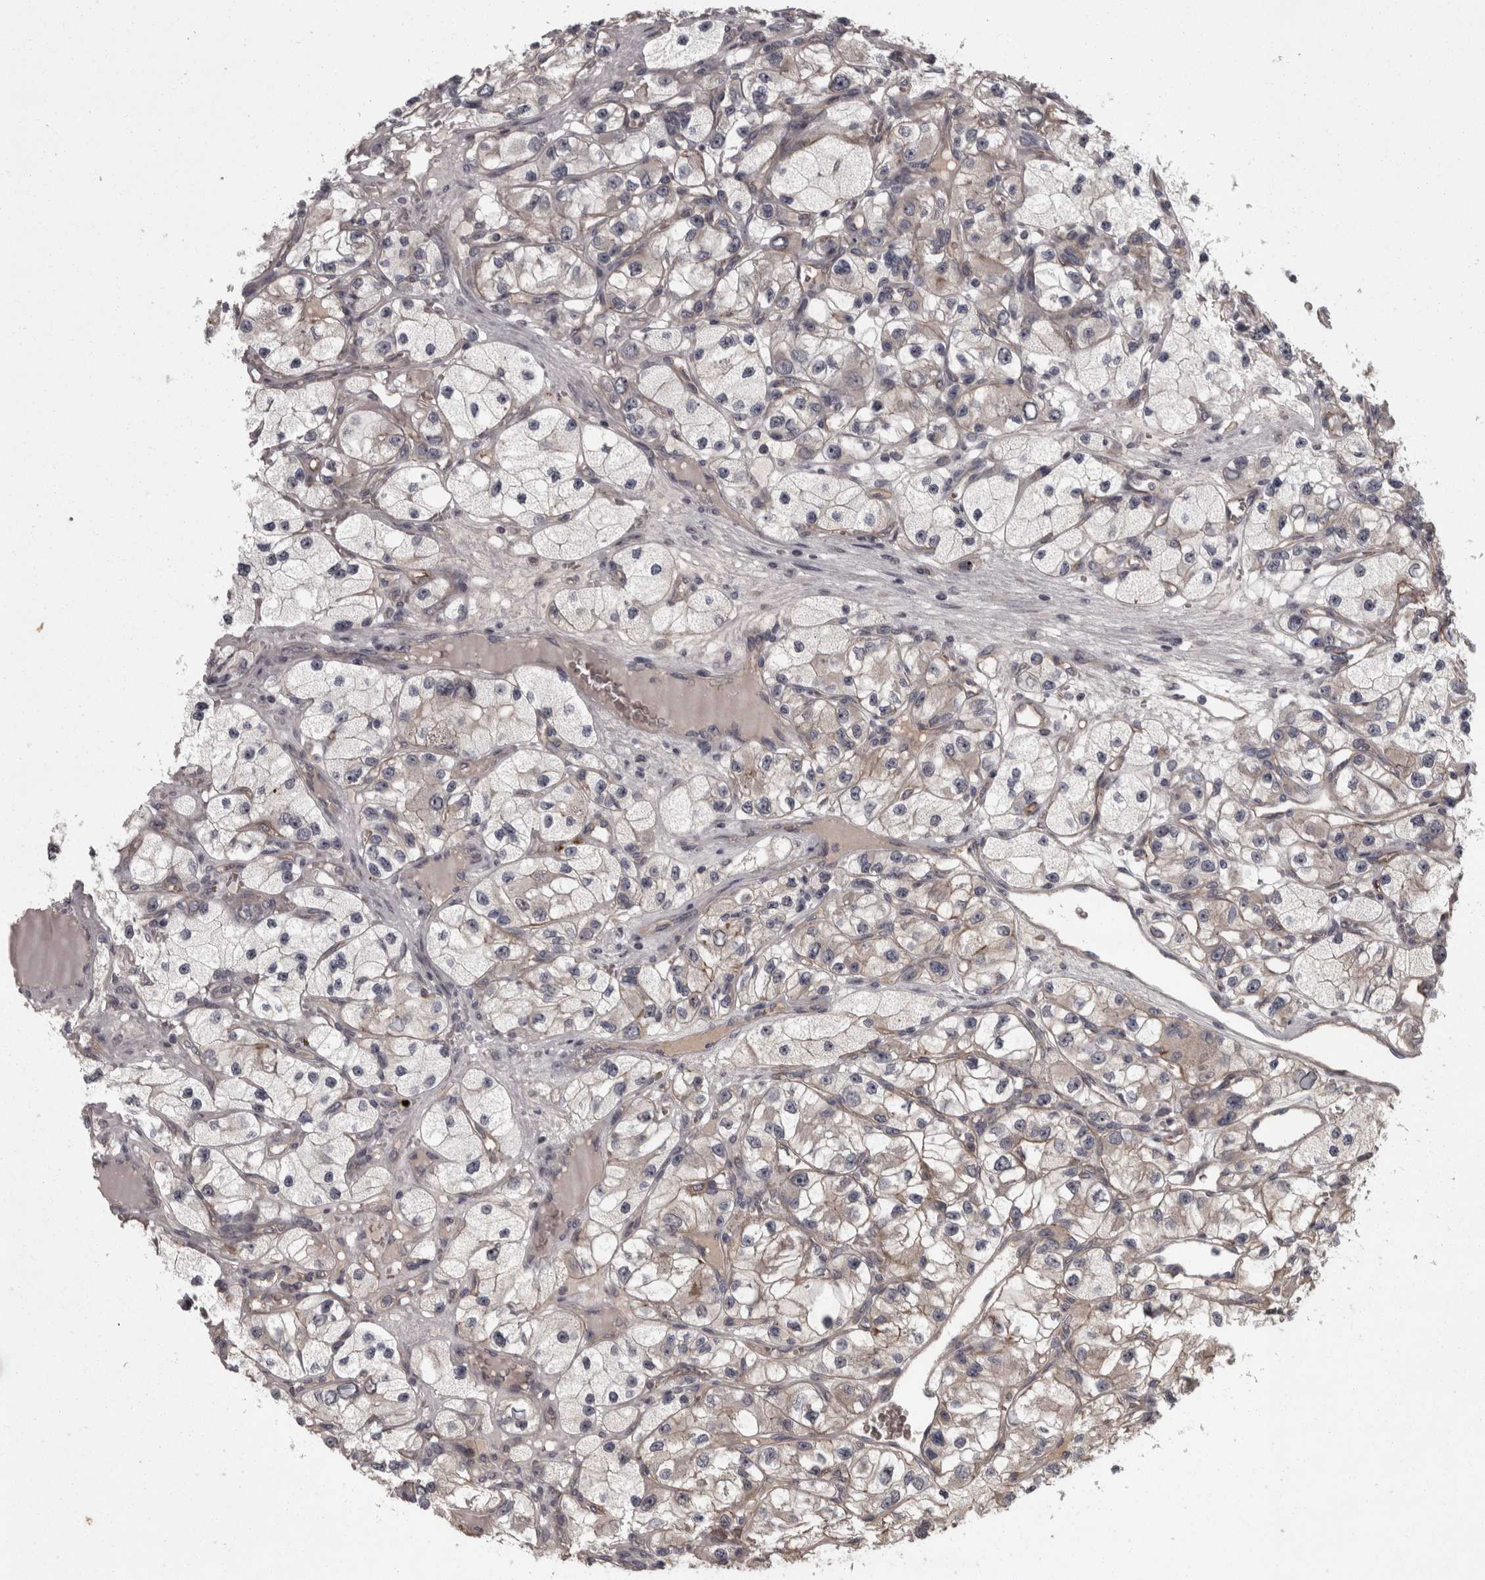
{"staining": {"intensity": "weak", "quantity": "25%-75%", "location": "cytoplasmic/membranous"}, "tissue": "renal cancer", "cell_type": "Tumor cells", "image_type": "cancer", "snomed": [{"axis": "morphology", "description": "Adenocarcinoma, NOS"}, {"axis": "topography", "description": "Kidney"}], "caption": "Renal cancer tissue exhibits weak cytoplasmic/membranous staining in about 25%-75% of tumor cells, visualized by immunohistochemistry.", "gene": "PCDH17", "patient": {"sex": "female", "age": 57}}